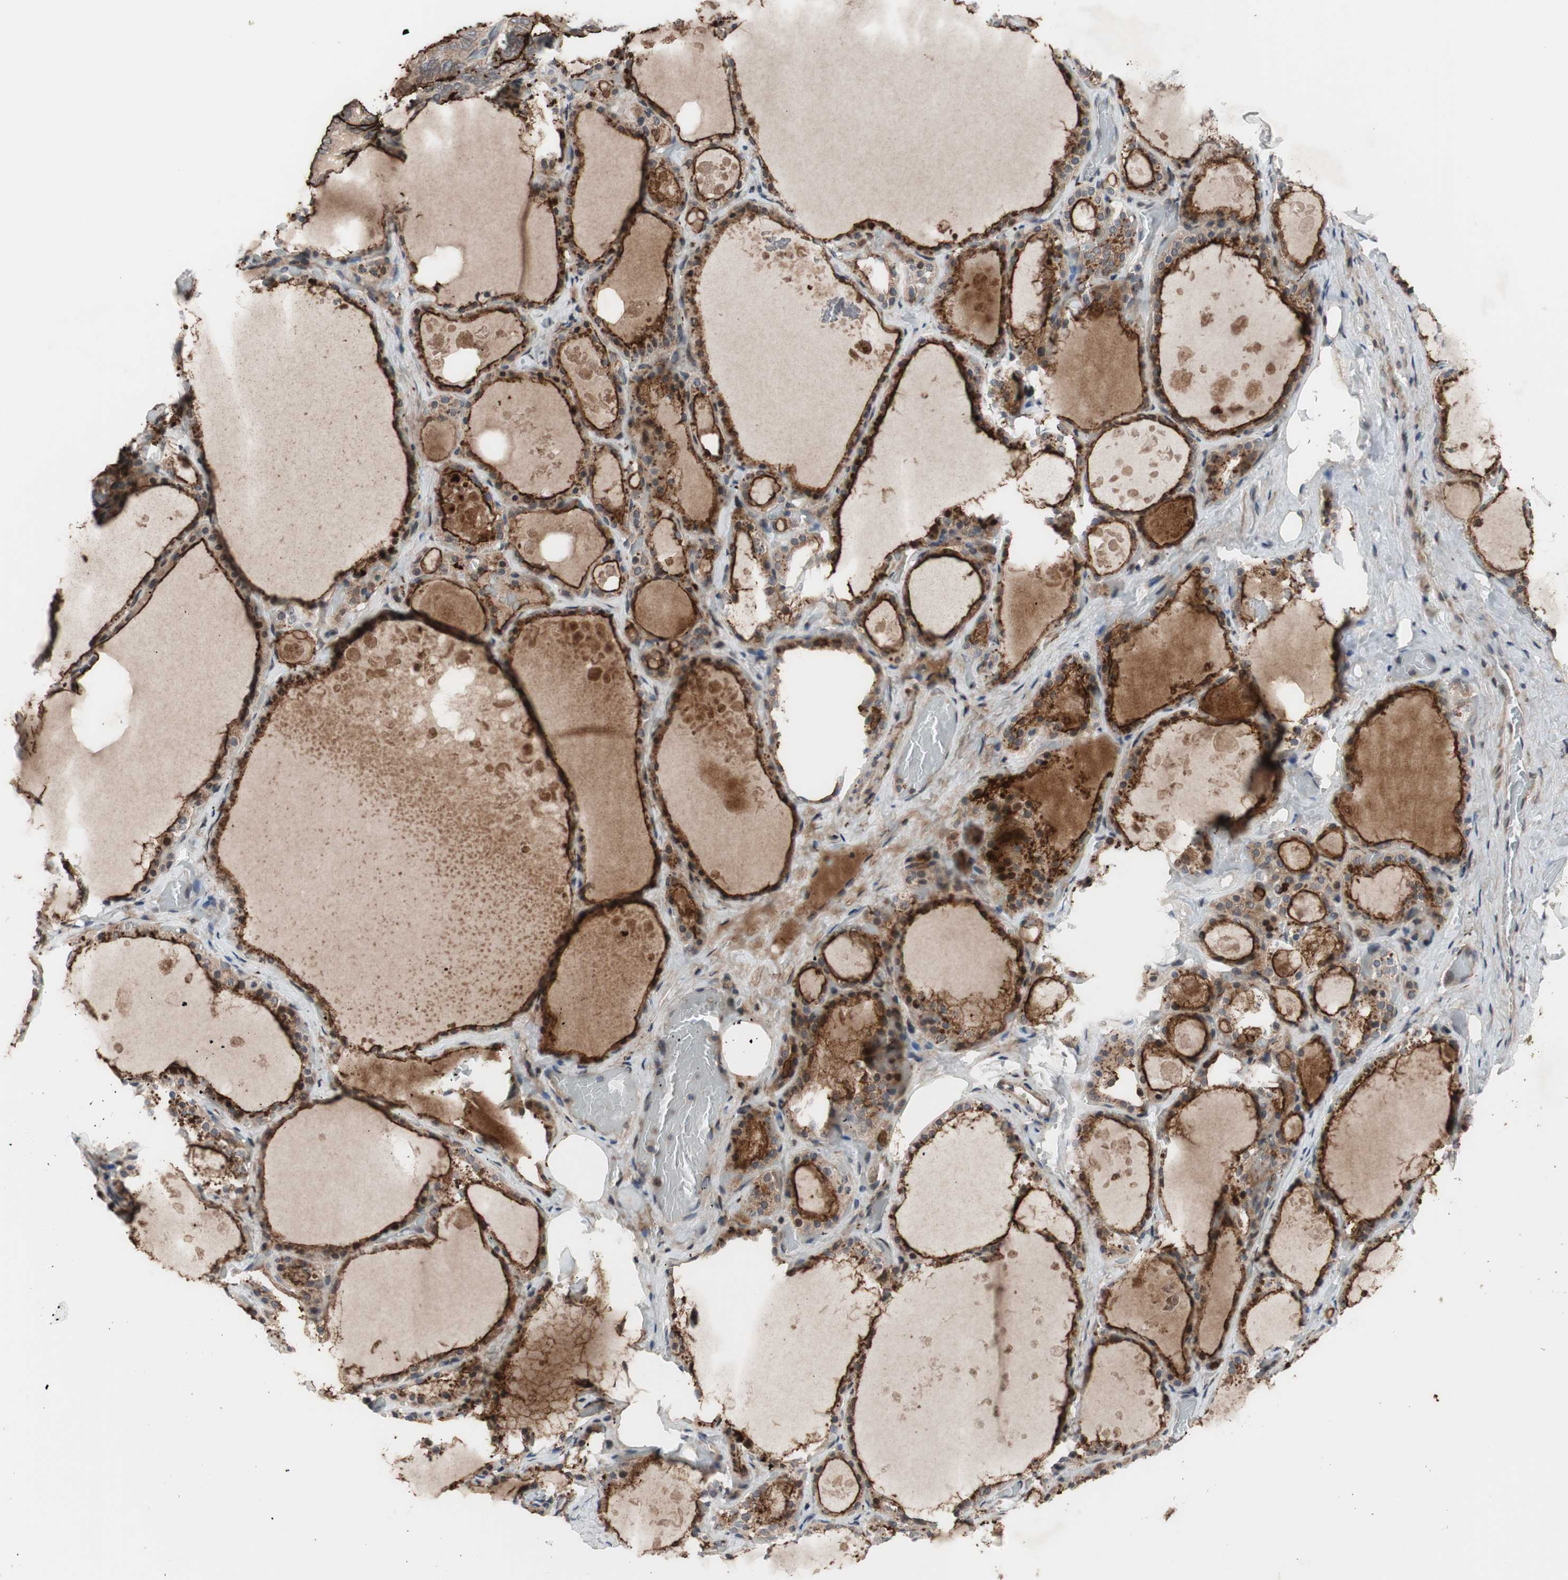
{"staining": {"intensity": "moderate", "quantity": ">75%", "location": "cytoplasmic/membranous"}, "tissue": "thyroid gland", "cell_type": "Glandular cells", "image_type": "normal", "snomed": [{"axis": "morphology", "description": "Normal tissue, NOS"}, {"axis": "topography", "description": "Thyroid gland"}], "caption": "Glandular cells show medium levels of moderate cytoplasmic/membranous expression in approximately >75% of cells in unremarkable thyroid gland.", "gene": "OAZ1", "patient": {"sex": "male", "age": 61}}